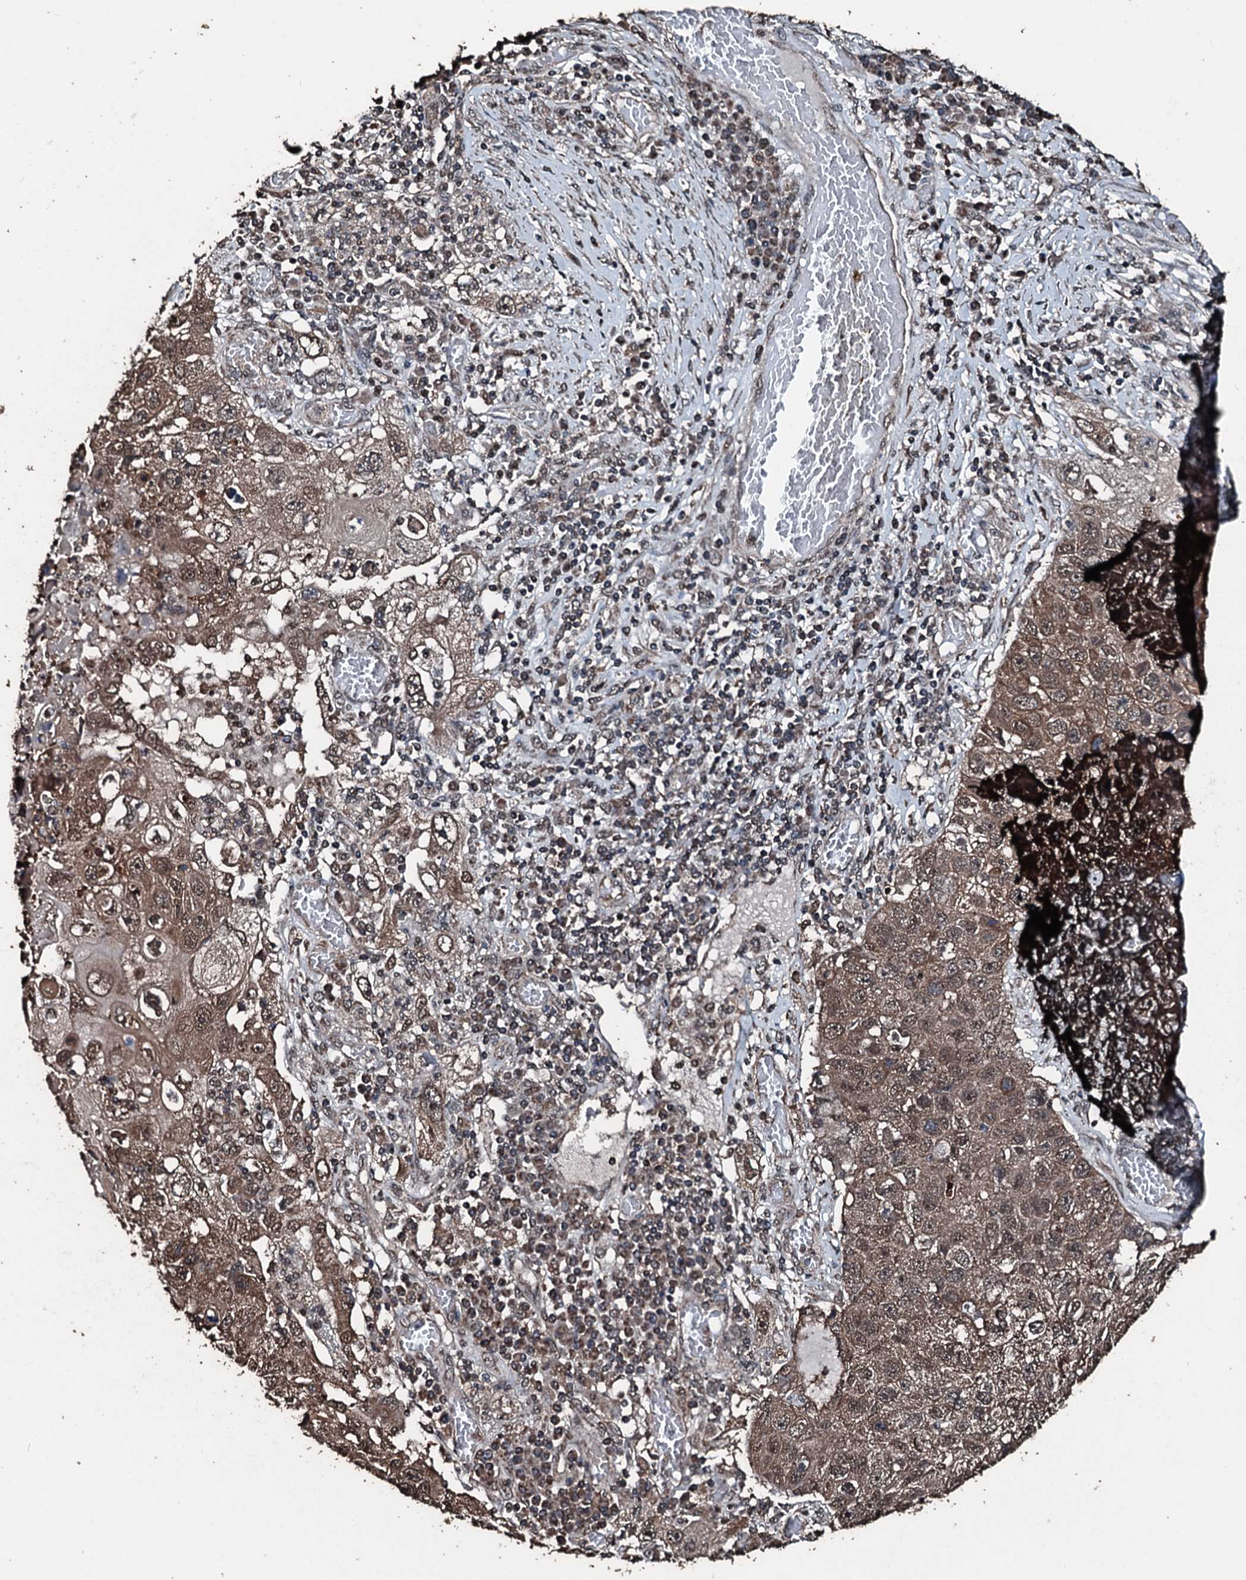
{"staining": {"intensity": "moderate", "quantity": ">75%", "location": "cytoplasmic/membranous,nuclear"}, "tissue": "lung cancer", "cell_type": "Tumor cells", "image_type": "cancer", "snomed": [{"axis": "morphology", "description": "Squamous cell carcinoma, NOS"}, {"axis": "topography", "description": "Lung"}], "caption": "High-magnification brightfield microscopy of lung cancer stained with DAB (3,3'-diaminobenzidine) (brown) and counterstained with hematoxylin (blue). tumor cells exhibit moderate cytoplasmic/membranous and nuclear positivity is appreciated in approximately>75% of cells. The protein is shown in brown color, while the nuclei are stained blue.", "gene": "FAAP24", "patient": {"sex": "male", "age": 61}}